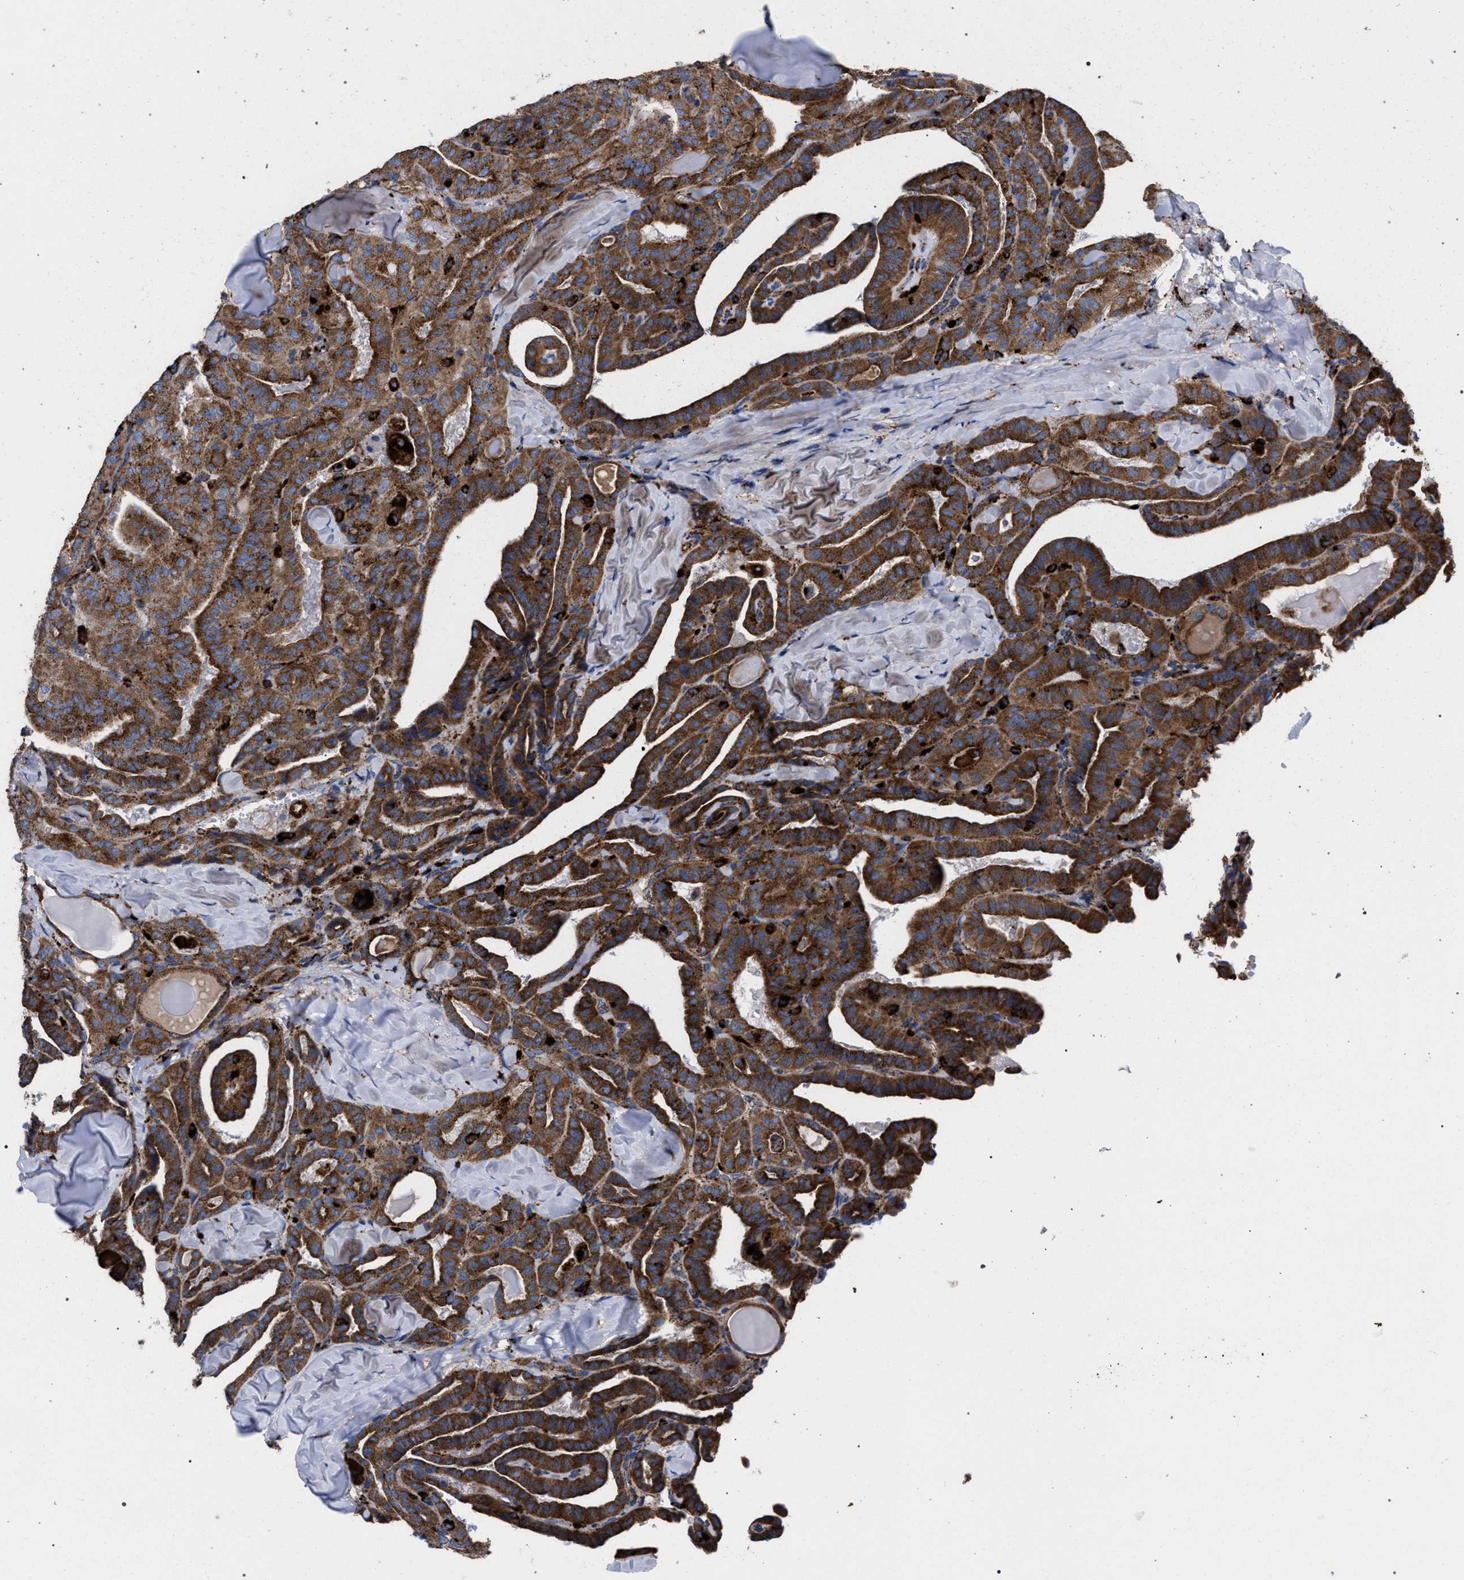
{"staining": {"intensity": "strong", "quantity": ">75%", "location": "cytoplasmic/membranous"}, "tissue": "thyroid cancer", "cell_type": "Tumor cells", "image_type": "cancer", "snomed": [{"axis": "morphology", "description": "Papillary adenocarcinoma, NOS"}, {"axis": "topography", "description": "Thyroid gland"}], "caption": "IHC of human thyroid cancer reveals high levels of strong cytoplasmic/membranous staining in about >75% of tumor cells. Nuclei are stained in blue.", "gene": "PPT1", "patient": {"sex": "male", "age": 77}}